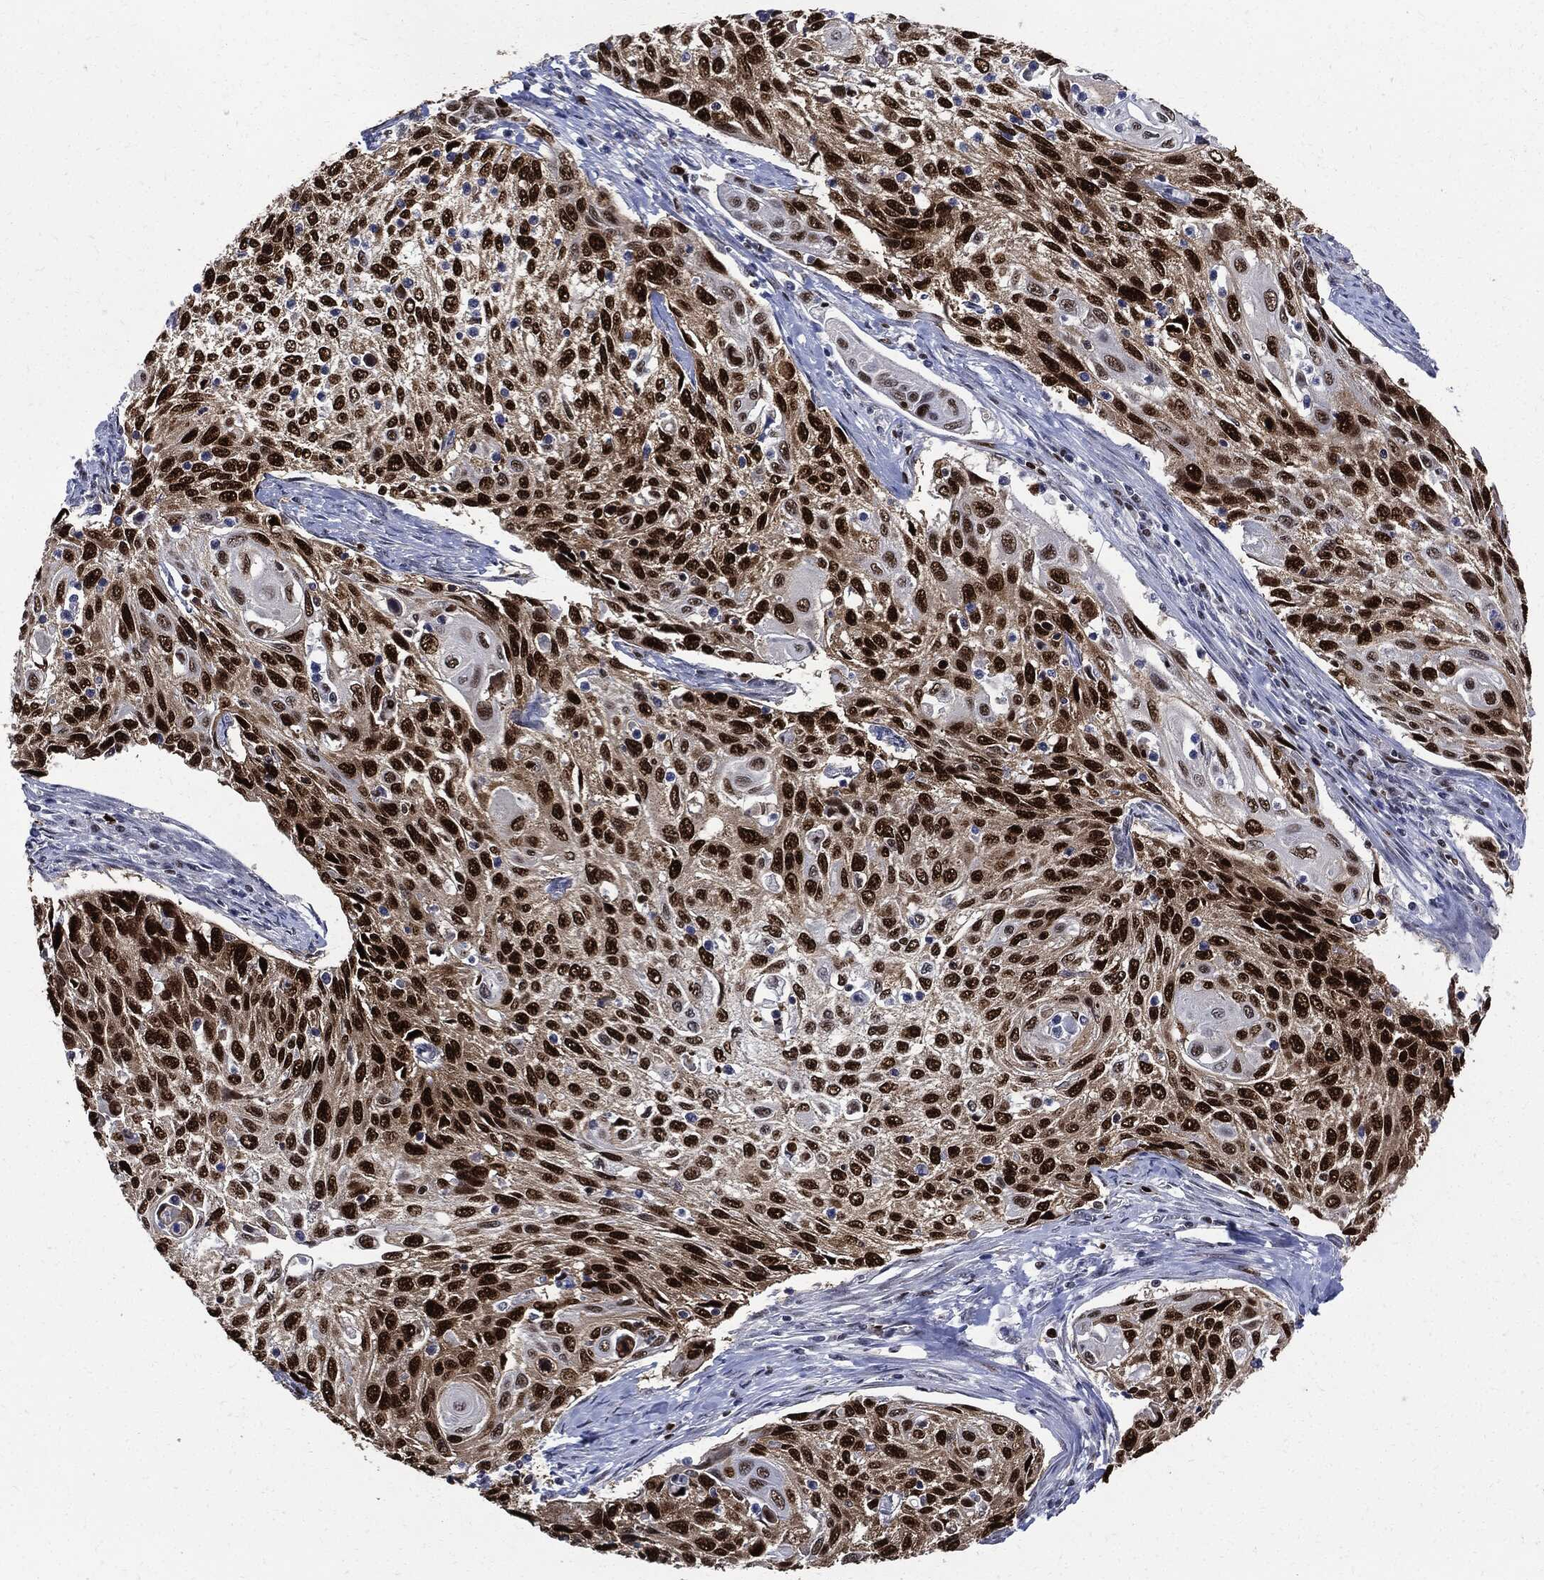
{"staining": {"intensity": "strong", "quantity": ">75%", "location": "nuclear"}, "tissue": "cervical cancer", "cell_type": "Tumor cells", "image_type": "cancer", "snomed": [{"axis": "morphology", "description": "Squamous cell carcinoma, NOS"}, {"axis": "topography", "description": "Cervix"}], "caption": "This histopathology image demonstrates immunohistochemistry (IHC) staining of human cervical cancer, with high strong nuclear staining in approximately >75% of tumor cells.", "gene": "PCNA", "patient": {"sex": "female", "age": 70}}